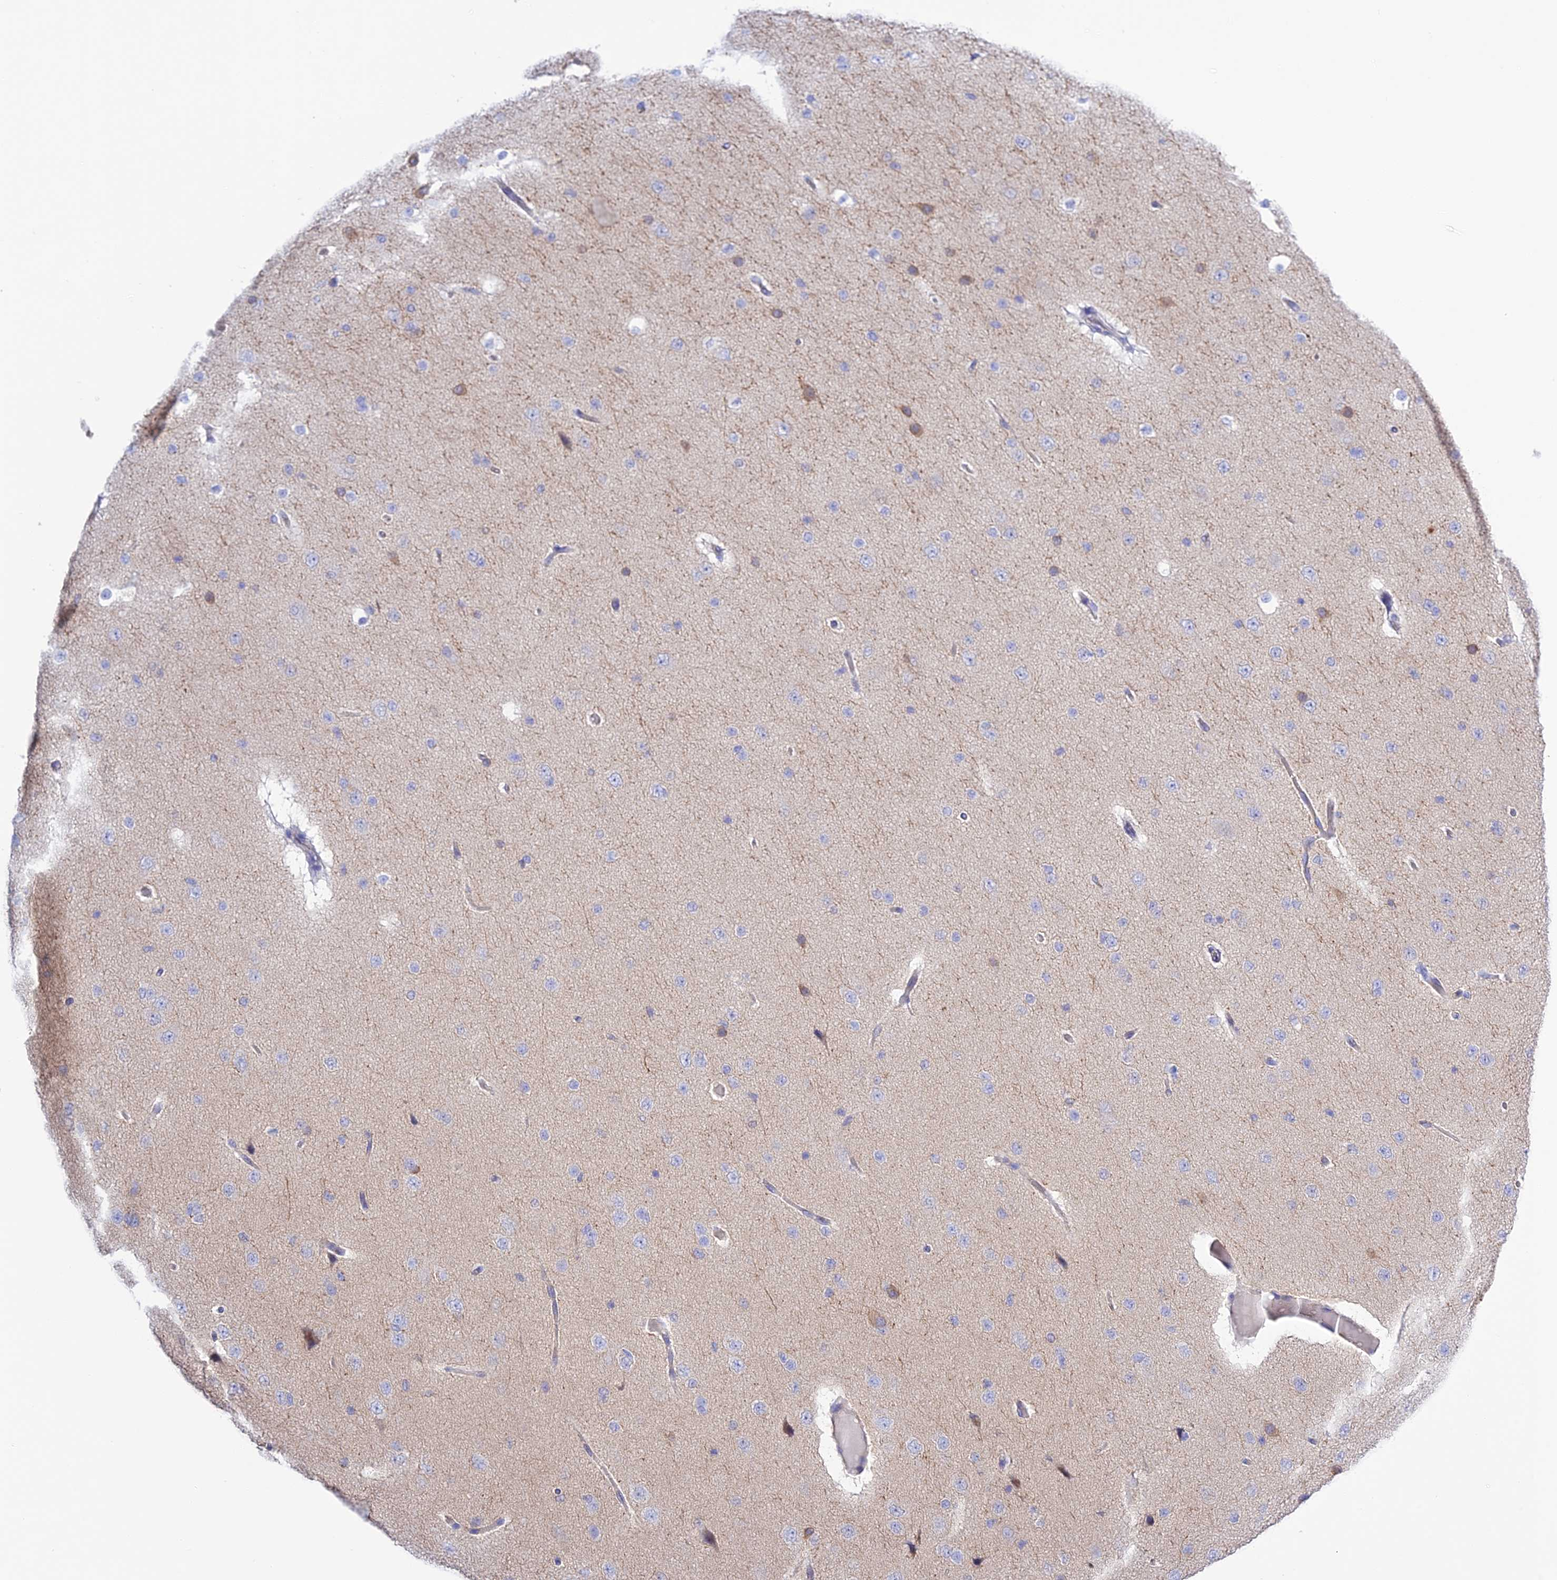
{"staining": {"intensity": "negative", "quantity": "none", "location": "none"}, "tissue": "cerebral cortex", "cell_type": "Endothelial cells", "image_type": "normal", "snomed": [{"axis": "morphology", "description": "Normal tissue, NOS"}, {"axis": "morphology", "description": "Developmental malformation"}, {"axis": "topography", "description": "Cerebral cortex"}], "caption": "Immunohistochemistry (IHC) histopathology image of benign human cerebral cortex stained for a protein (brown), which demonstrates no positivity in endothelial cells.", "gene": "CHSY3", "patient": {"sex": "female", "age": 30}}